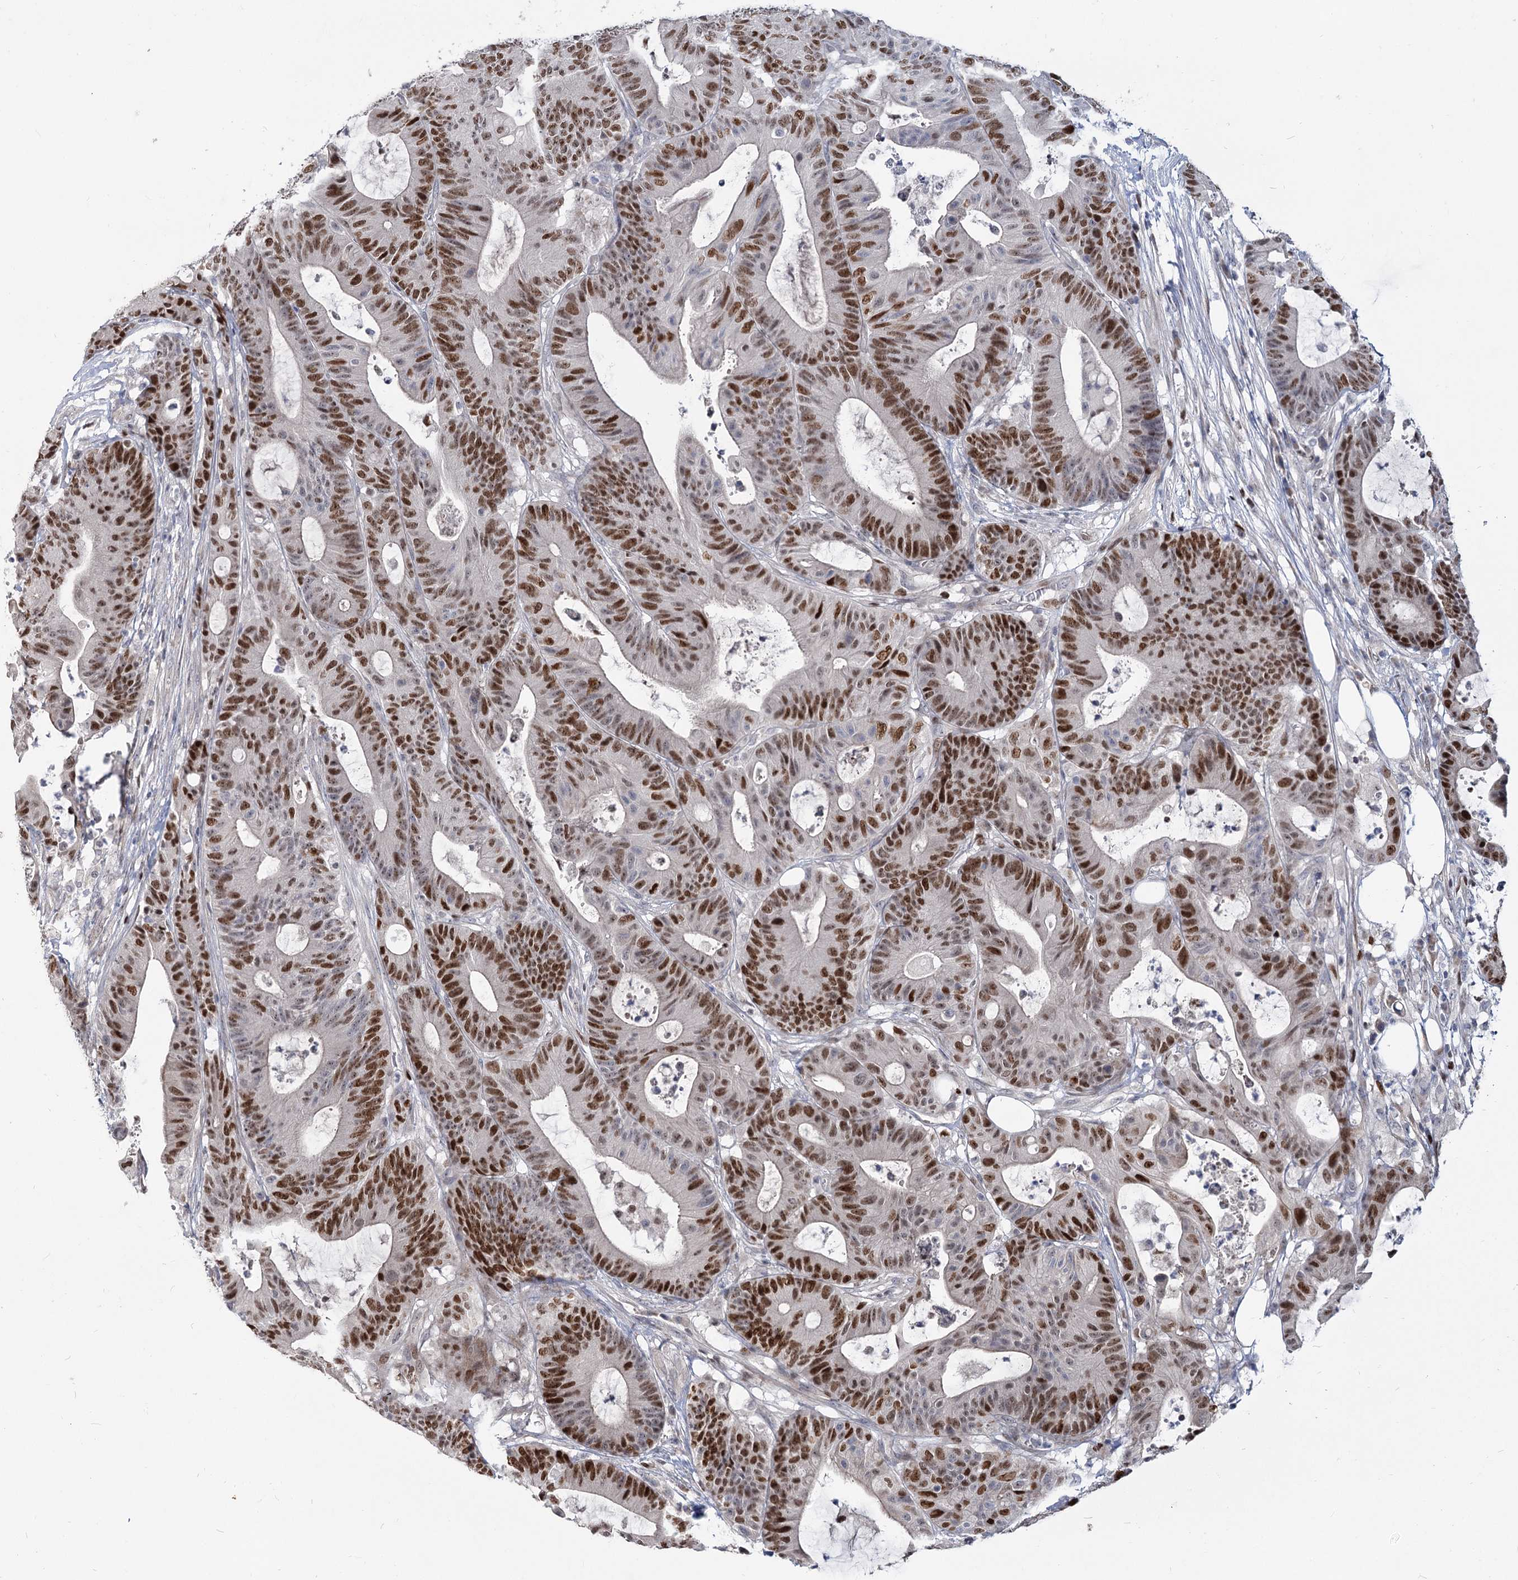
{"staining": {"intensity": "moderate", "quantity": "25%-75%", "location": "nuclear"}, "tissue": "colorectal cancer", "cell_type": "Tumor cells", "image_type": "cancer", "snomed": [{"axis": "morphology", "description": "Adenocarcinoma, NOS"}, {"axis": "topography", "description": "Colon"}], "caption": "Brown immunohistochemical staining in human colorectal adenocarcinoma demonstrates moderate nuclear expression in about 25%-75% of tumor cells.", "gene": "PIK3C2A", "patient": {"sex": "female", "age": 84}}